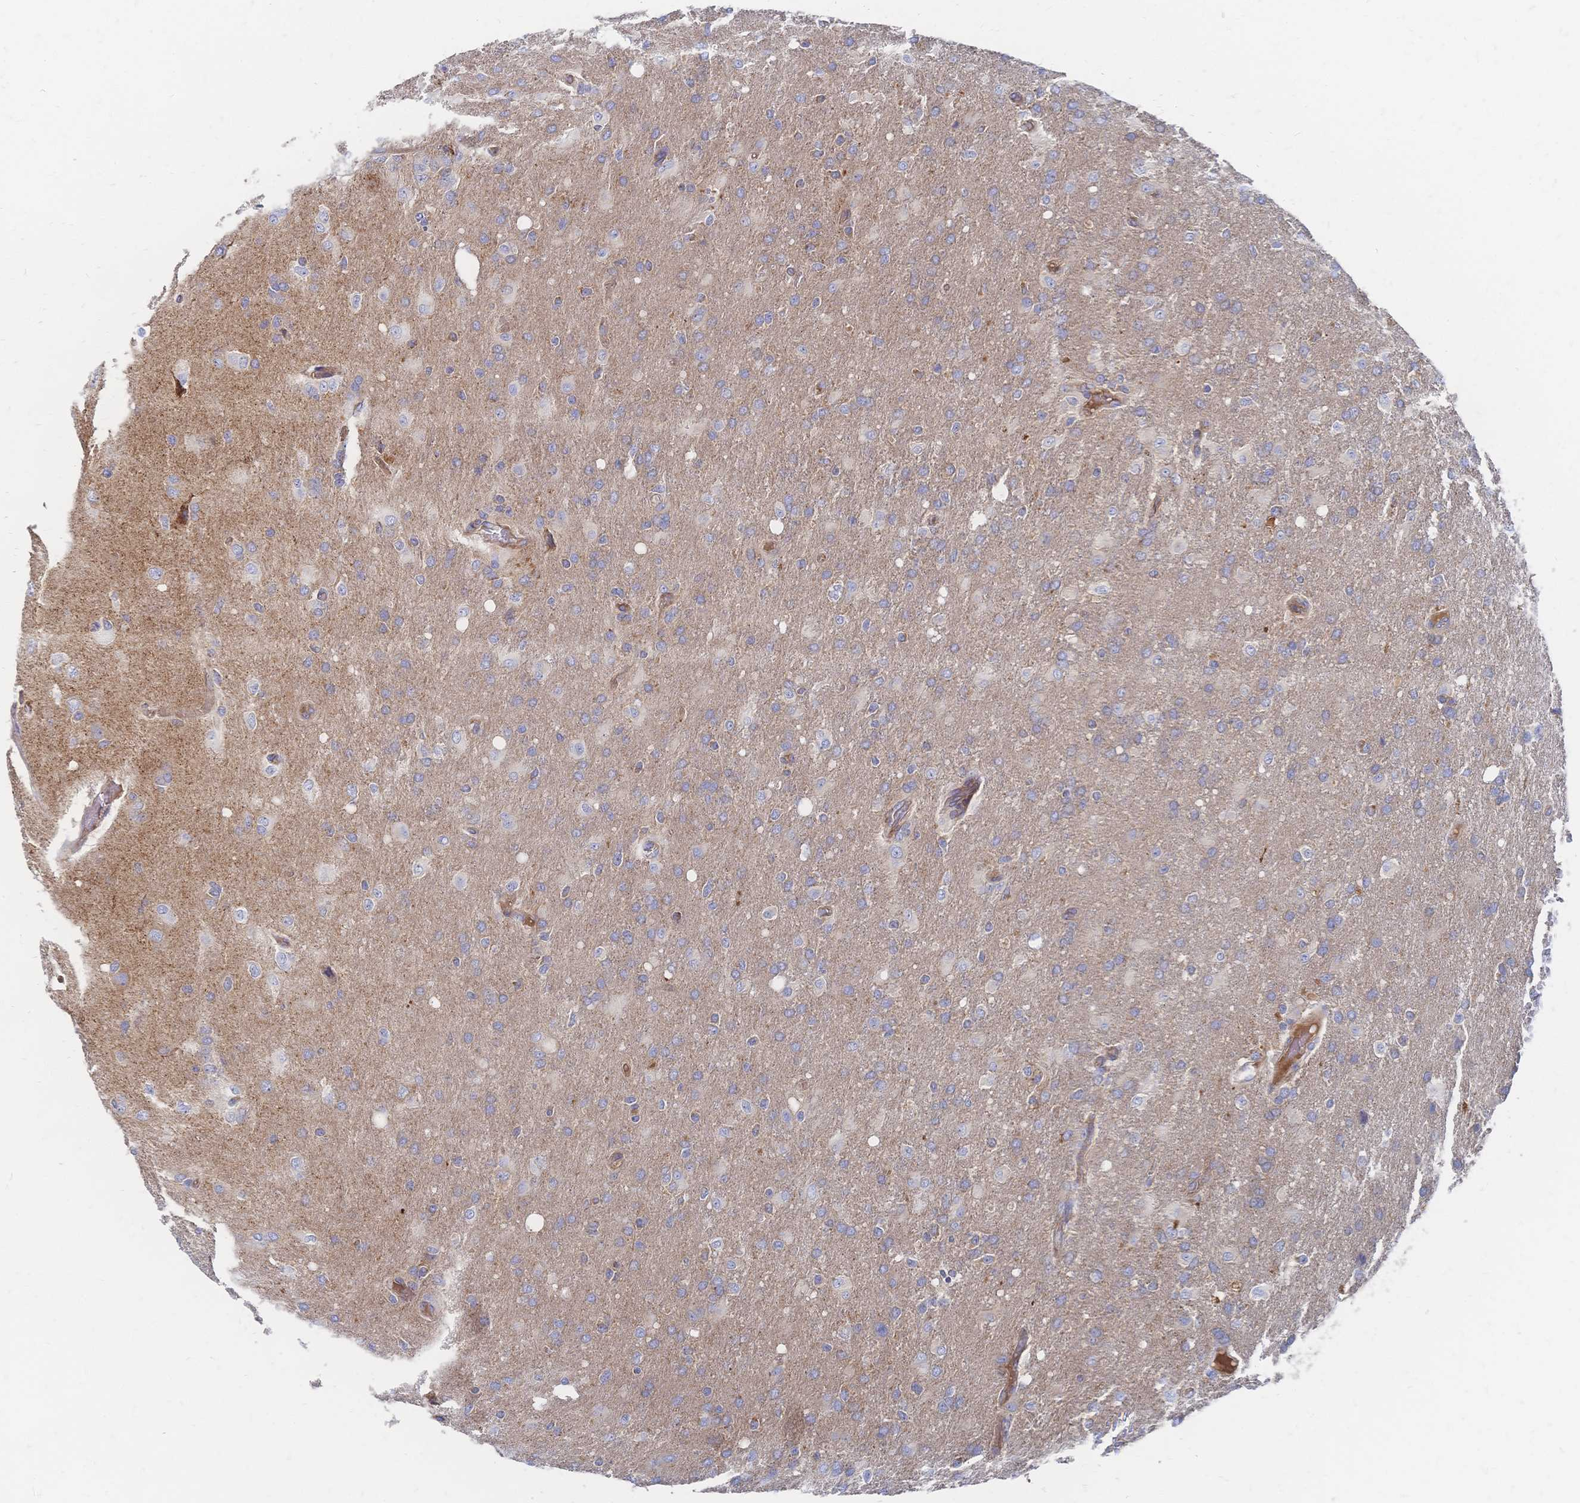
{"staining": {"intensity": "negative", "quantity": "none", "location": "none"}, "tissue": "glioma", "cell_type": "Tumor cells", "image_type": "cancer", "snomed": [{"axis": "morphology", "description": "Glioma, malignant, High grade"}, {"axis": "topography", "description": "Brain"}], "caption": "High power microscopy histopathology image of an immunohistochemistry (IHC) histopathology image of glioma, revealing no significant expression in tumor cells. The staining is performed using DAB brown chromogen with nuclei counter-stained in using hematoxylin.", "gene": "SORBS1", "patient": {"sex": "male", "age": 53}}